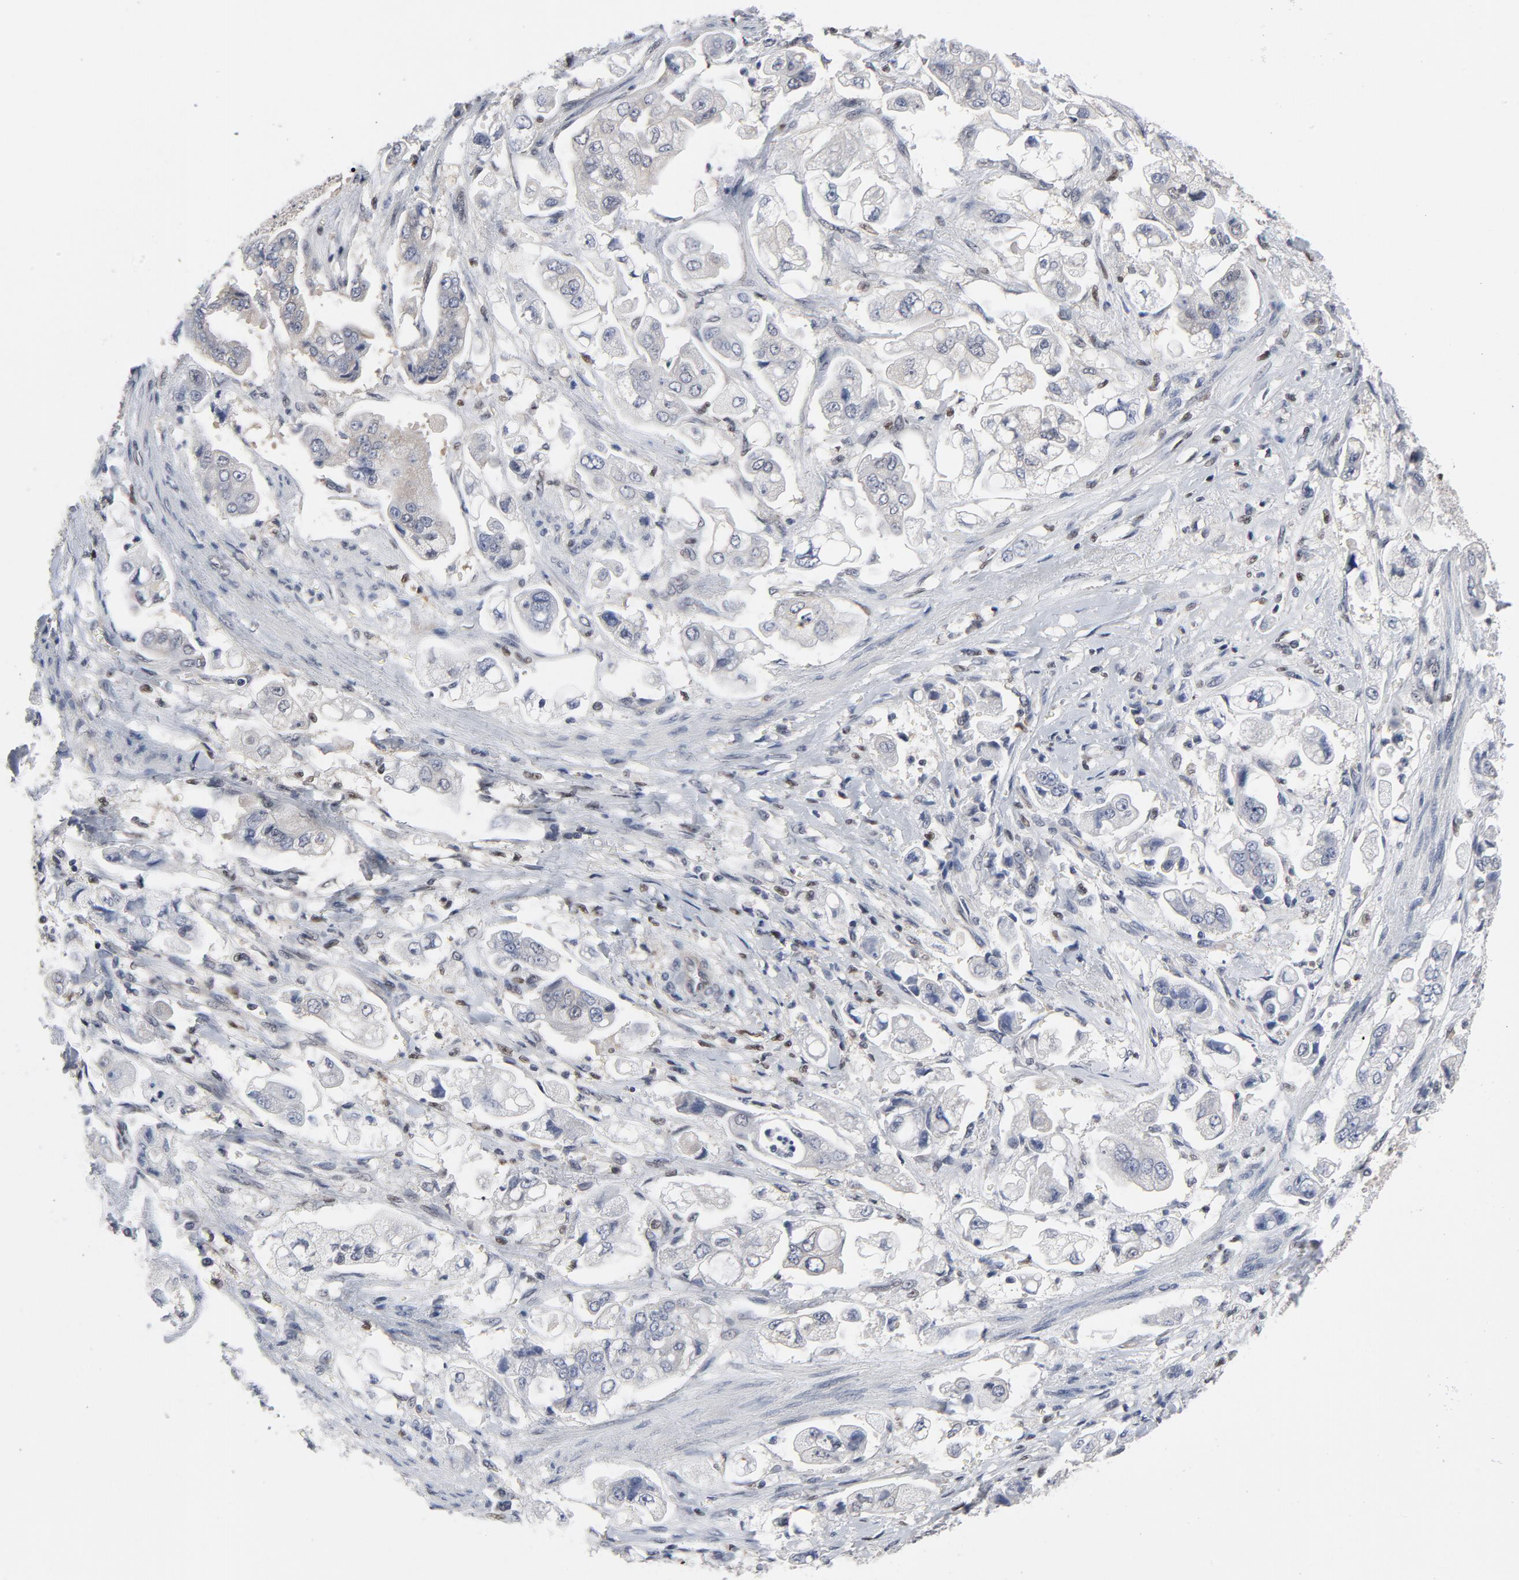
{"staining": {"intensity": "negative", "quantity": "none", "location": "none"}, "tissue": "stomach cancer", "cell_type": "Tumor cells", "image_type": "cancer", "snomed": [{"axis": "morphology", "description": "Adenocarcinoma, NOS"}, {"axis": "topography", "description": "Stomach"}], "caption": "Tumor cells show no significant expression in stomach cancer (adenocarcinoma).", "gene": "NFKB1", "patient": {"sex": "male", "age": 62}}